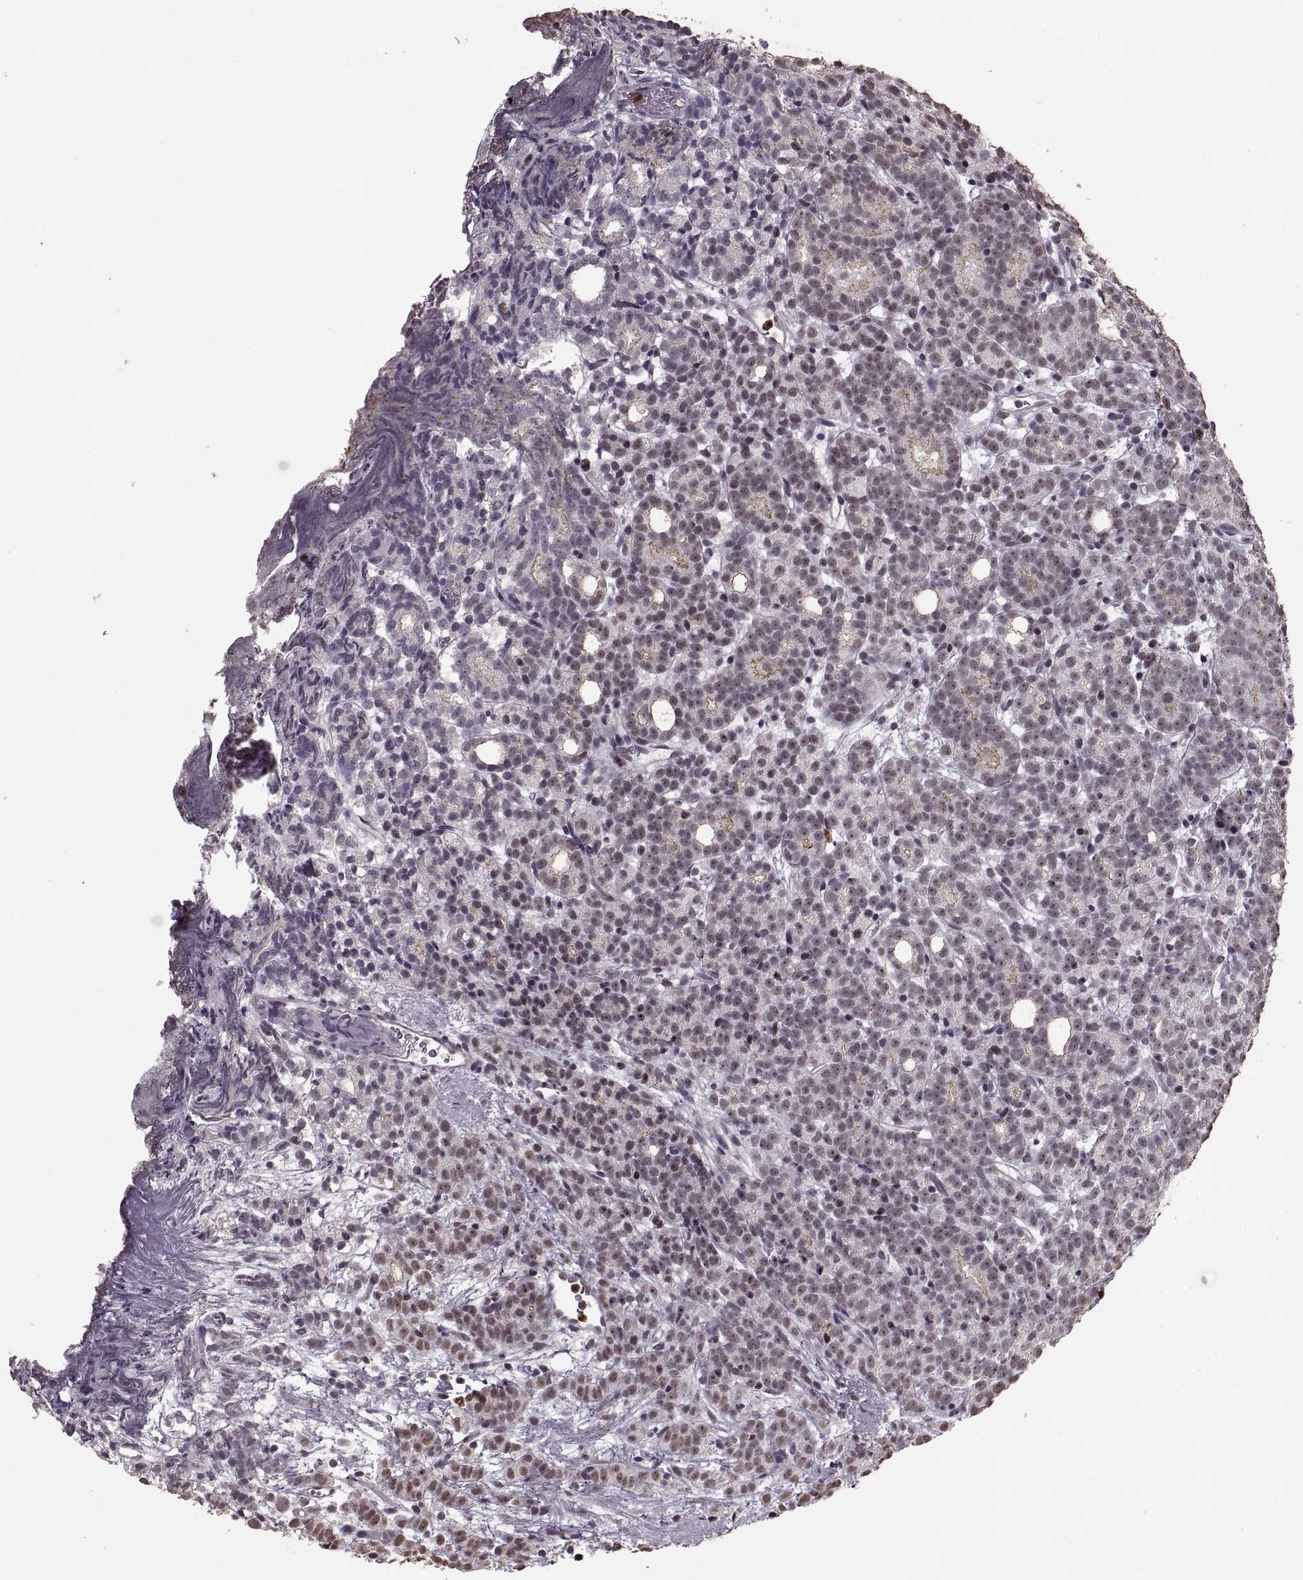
{"staining": {"intensity": "weak", "quantity": "<25%", "location": "nuclear"}, "tissue": "prostate cancer", "cell_type": "Tumor cells", "image_type": "cancer", "snomed": [{"axis": "morphology", "description": "Adenocarcinoma, High grade"}, {"axis": "topography", "description": "Prostate"}], "caption": "Human prostate adenocarcinoma (high-grade) stained for a protein using immunohistochemistry demonstrates no positivity in tumor cells.", "gene": "PALS1", "patient": {"sex": "male", "age": 53}}